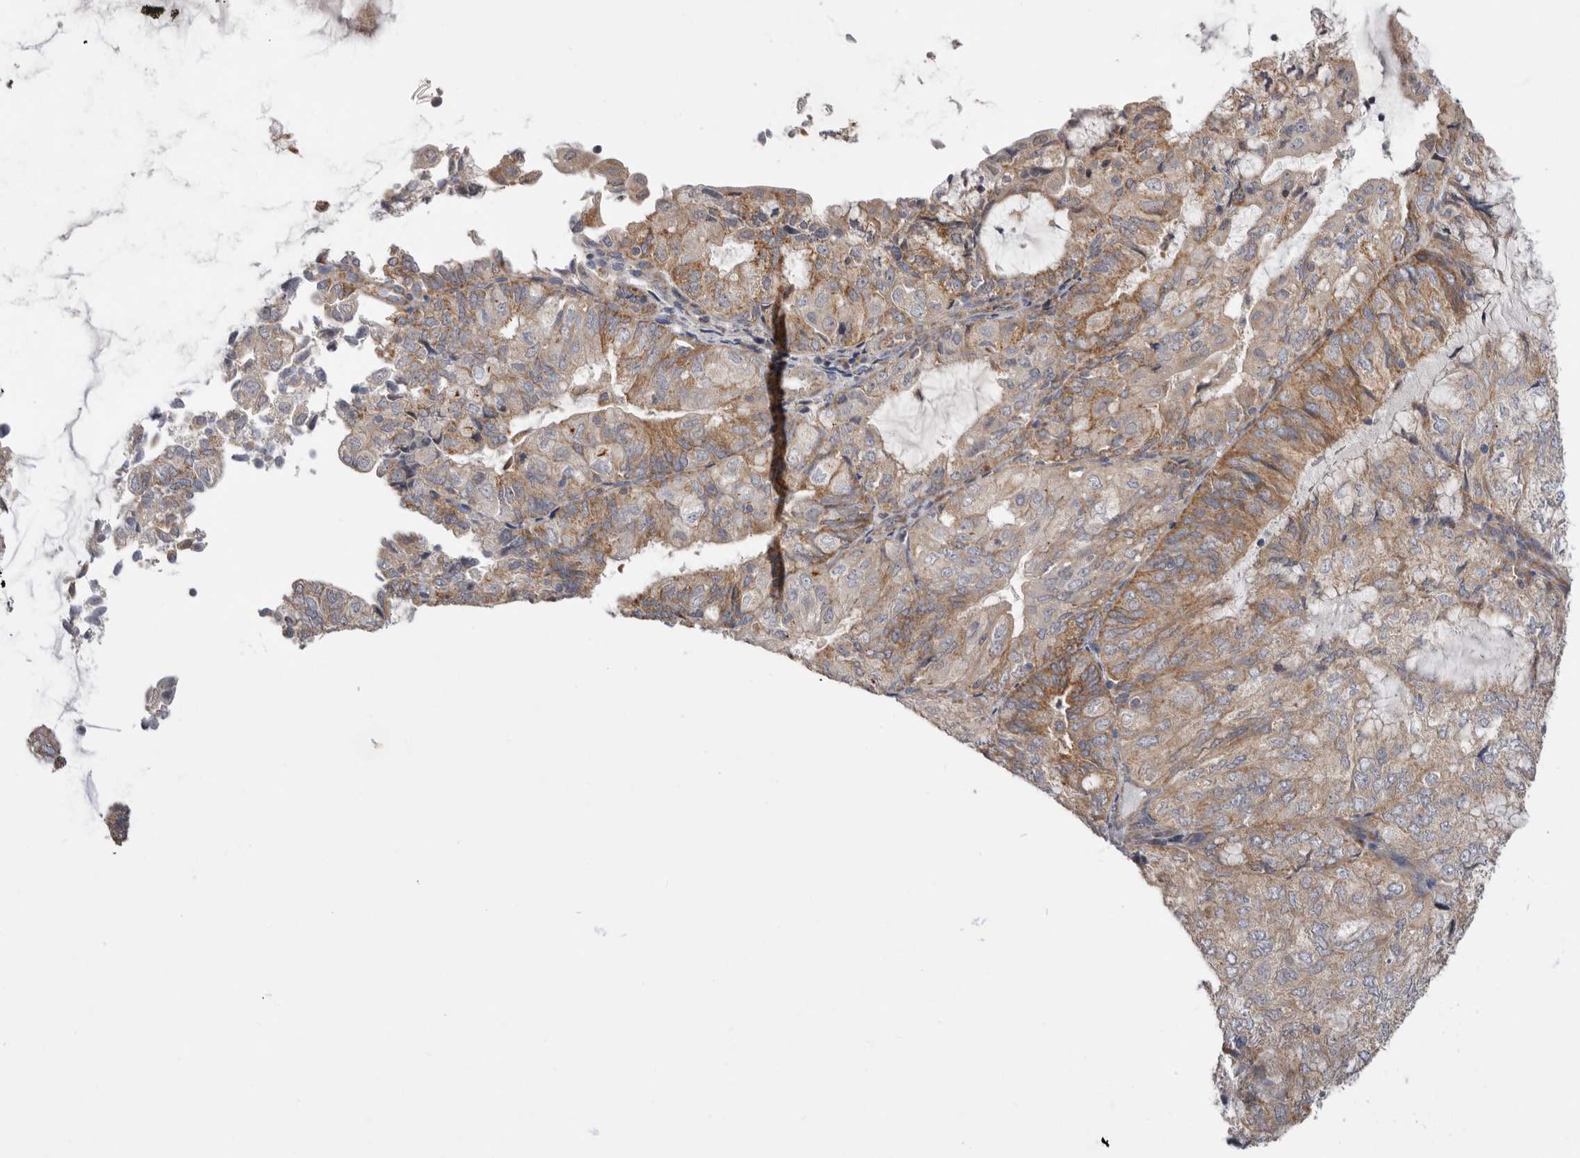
{"staining": {"intensity": "moderate", "quantity": ">75%", "location": "cytoplasmic/membranous"}, "tissue": "endometrial cancer", "cell_type": "Tumor cells", "image_type": "cancer", "snomed": [{"axis": "morphology", "description": "Adenocarcinoma, NOS"}, {"axis": "topography", "description": "Endometrium"}], "caption": "Immunohistochemical staining of human endometrial adenocarcinoma shows medium levels of moderate cytoplasmic/membranous expression in approximately >75% of tumor cells.", "gene": "MTFR1L", "patient": {"sex": "female", "age": 81}}